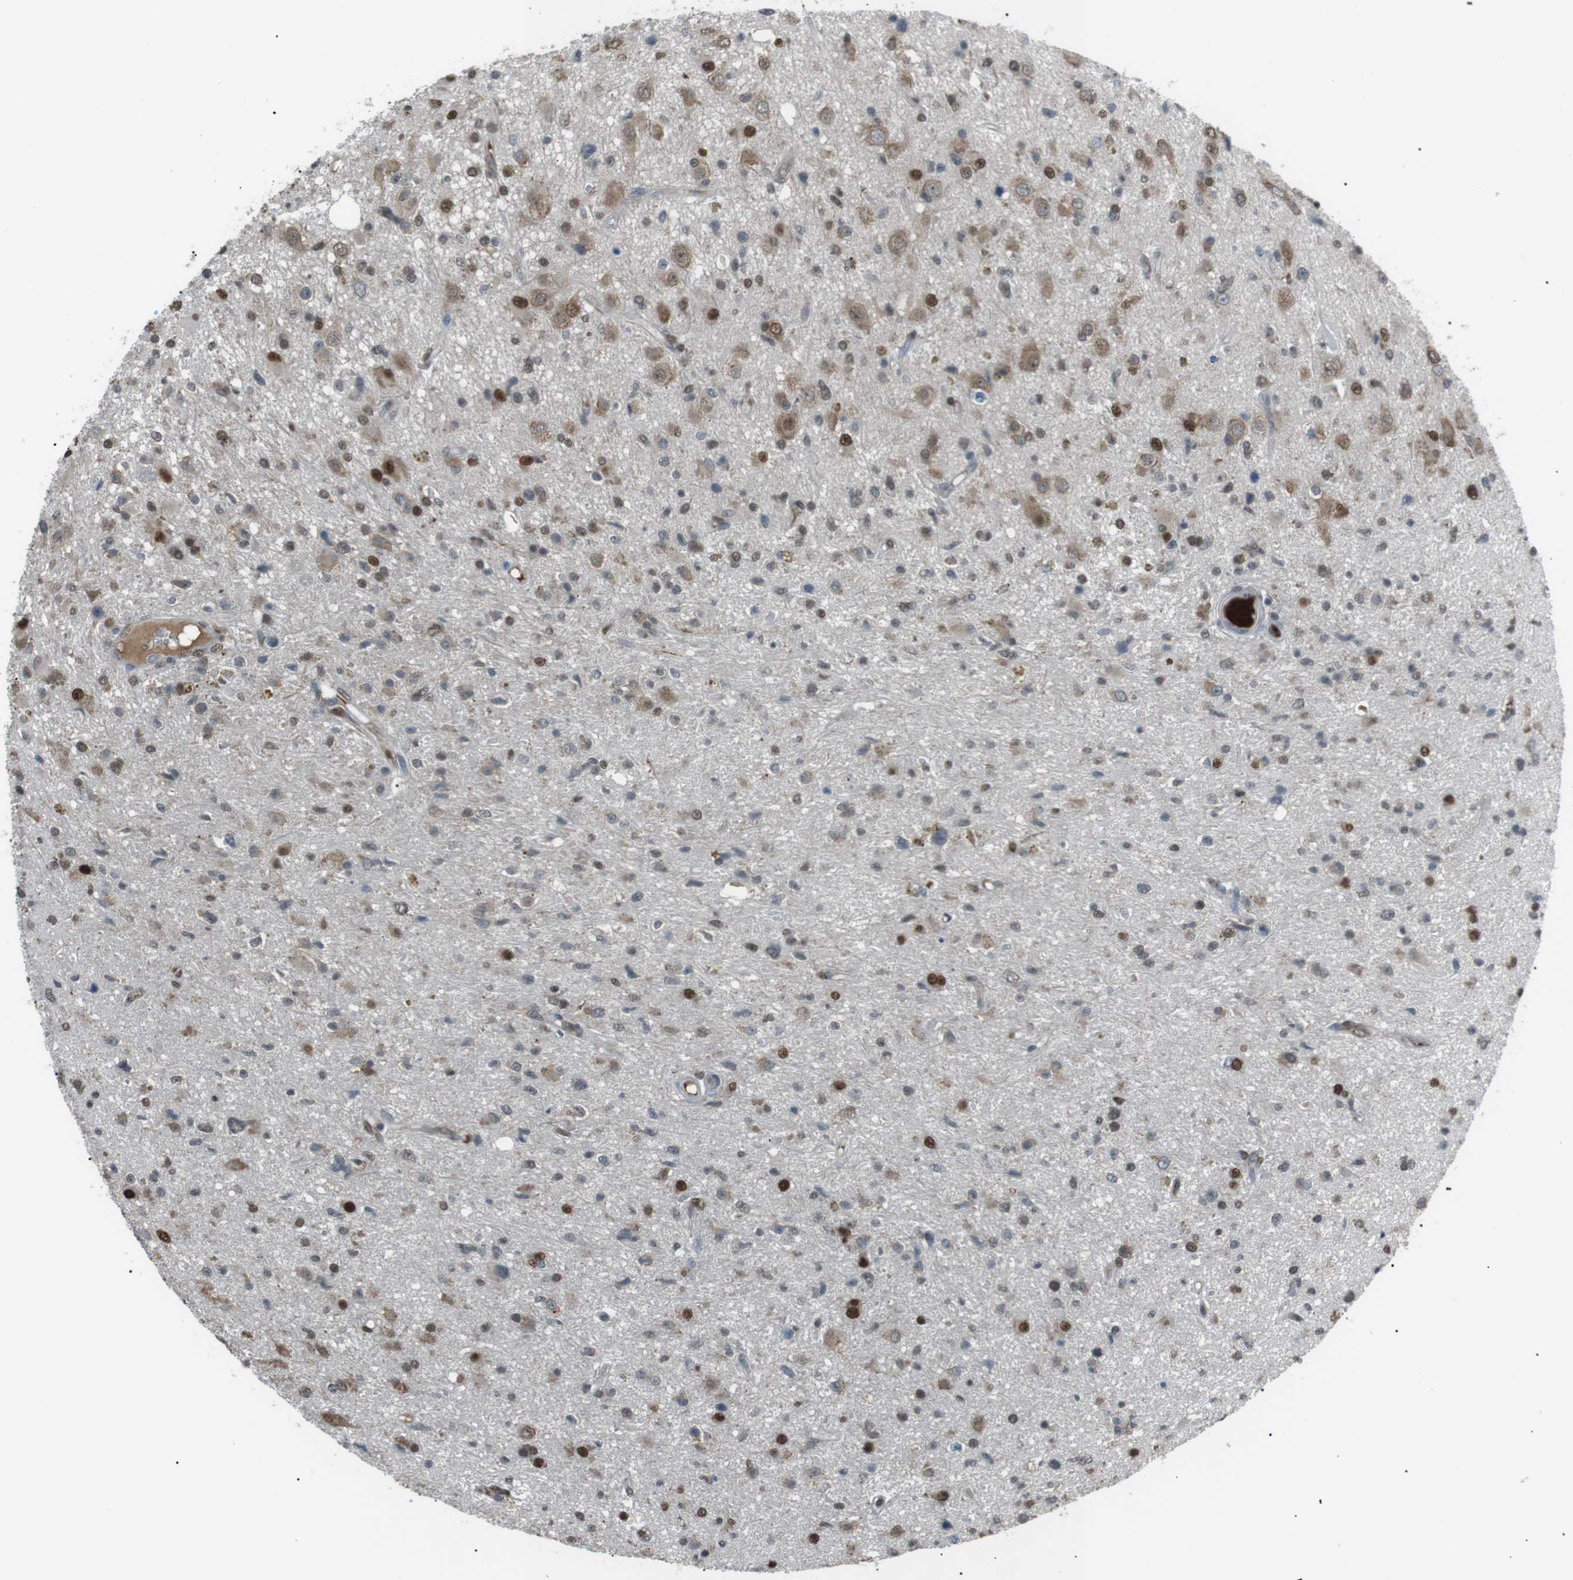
{"staining": {"intensity": "strong", "quantity": "25%-75%", "location": "cytoplasmic/membranous,nuclear"}, "tissue": "glioma", "cell_type": "Tumor cells", "image_type": "cancer", "snomed": [{"axis": "morphology", "description": "Glioma, malignant, High grade"}, {"axis": "topography", "description": "Brain"}], "caption": "There is high levels of strong cytoplasmic/membranous and nuclear staining in tumor cells of glioma, as demonstrated by immunohistochemical staining (brown color).", "gene": "SRPK2", "patient": {"sex": "male", "age": 33}}